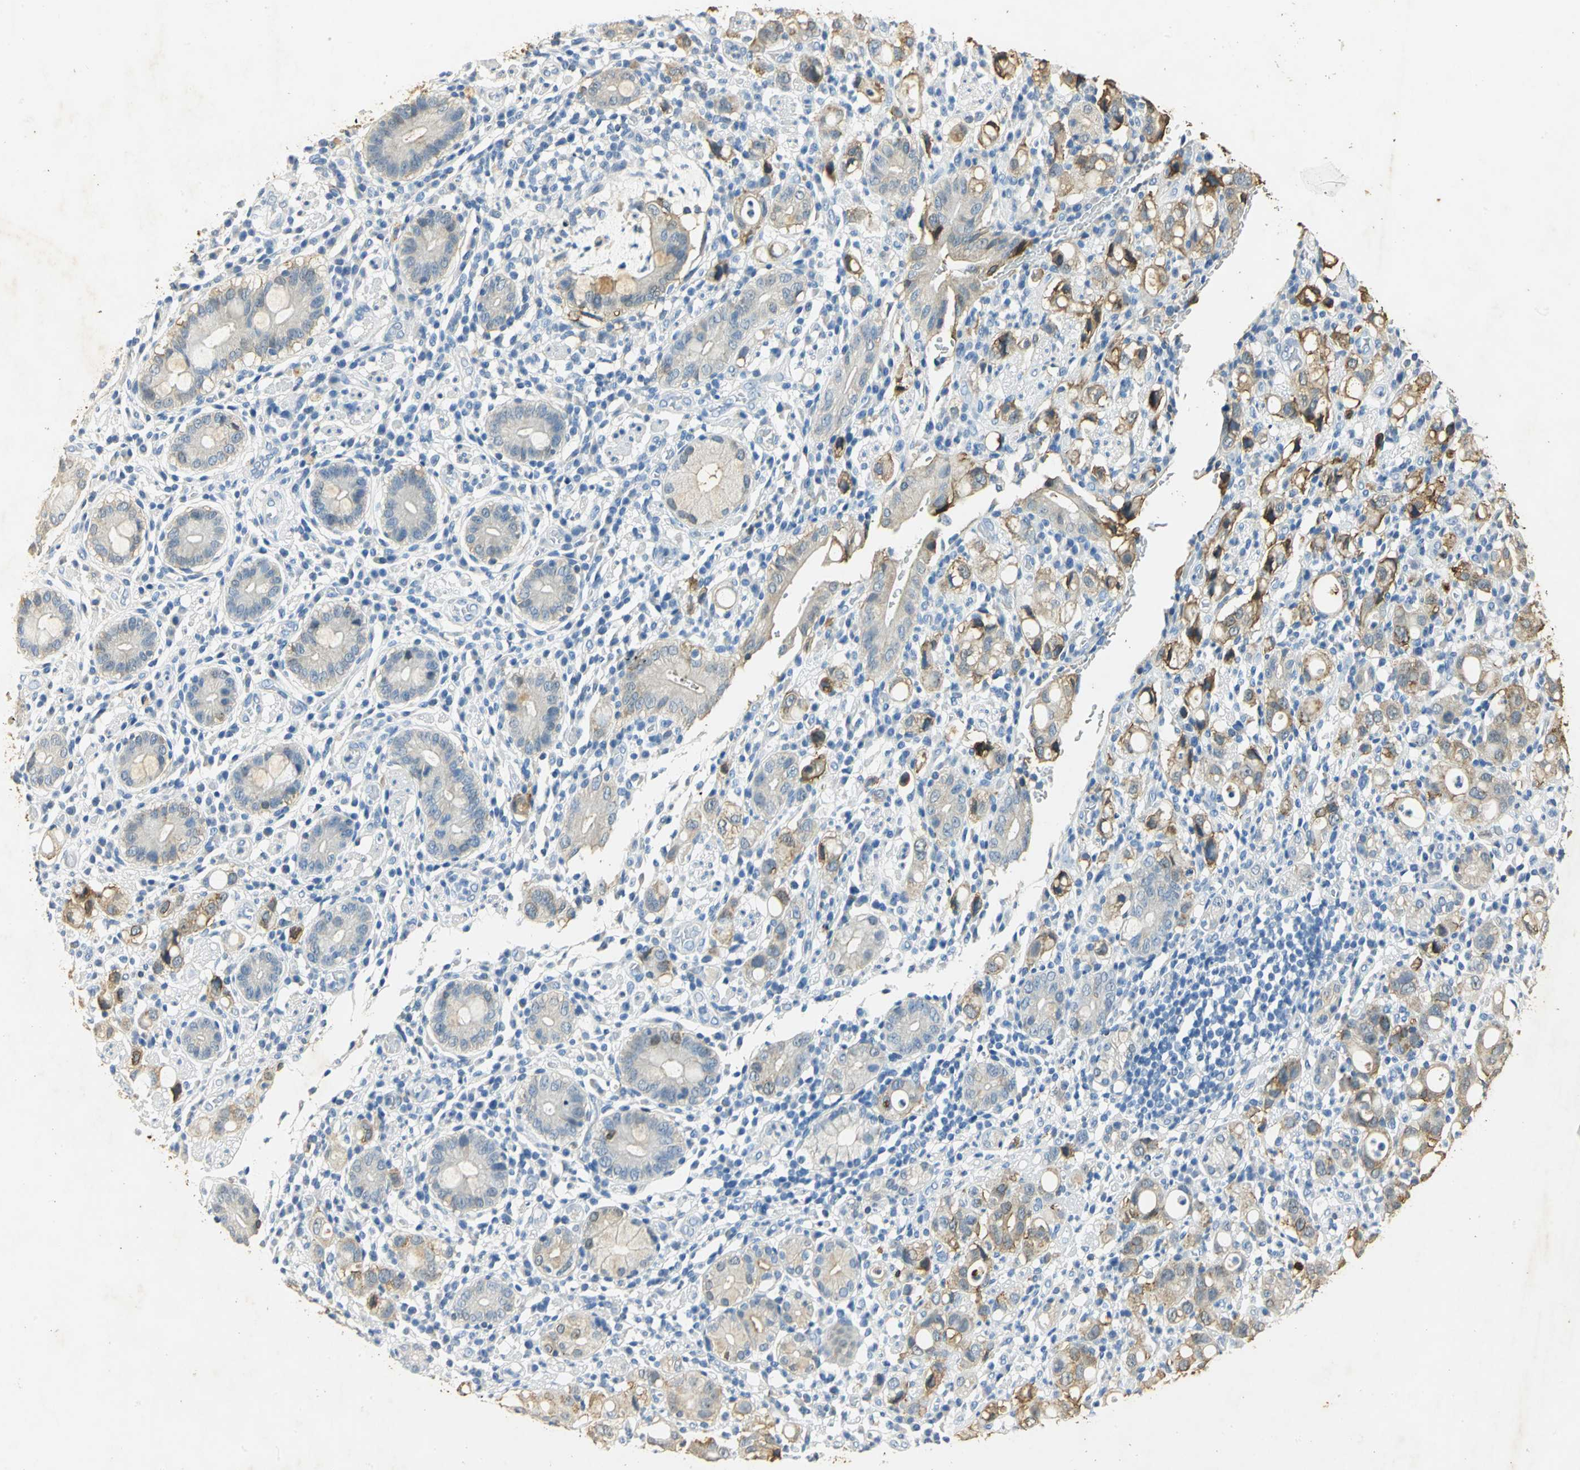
{"staining": {"intensity": "weak", "quantity": ">75%", "location": "cytoplasmic/membranous"}, "tissue": "stomach cancer", "cell_type": "Tumor cells", "image_type": "cancer", "snomed": [{"axis": "morphology", "description": "Adenocarcinoma, NOS"}, {"axis": "topography", "description": "Stomach"}], "caption": "This is a histology image of IHC staining of stomach cancer, which shows weak staining in the cytoplasmic/membranous of tumor cells.", "gene": "ANXA4", "patient": {"sex": "female", "age": 75}}